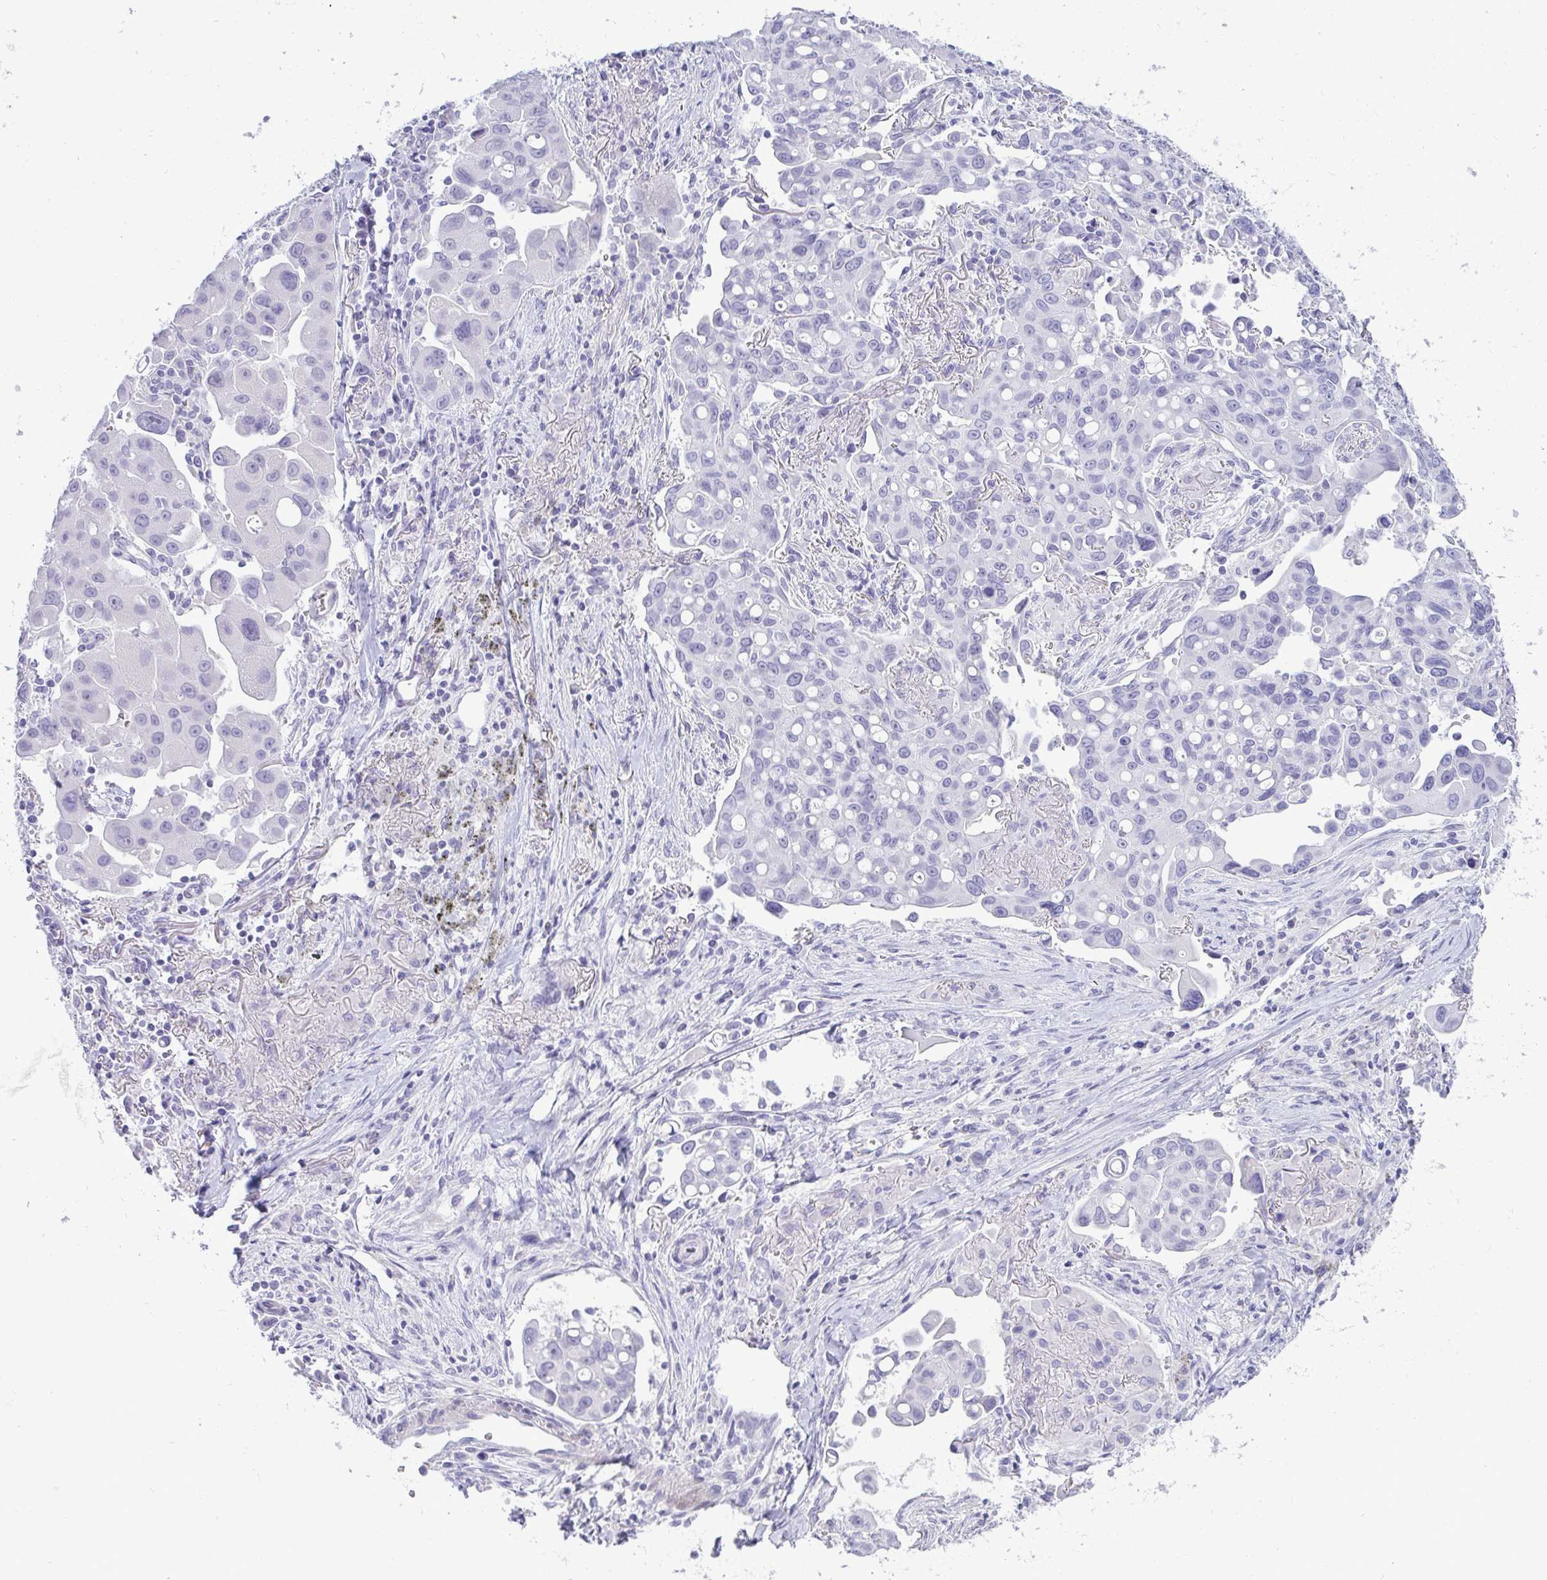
{"staining": {"intensity": "negative", "quantity": "none", "location": "none"}, "tissue": "lung cancer", "cell_type": "Tumor cells", "image_type": "cancer", "snomed": [{"axis": "morphology", "description": "Adenocarcinoma, NOS"}, {"axis": "topography", "description": "Lung"}], "caption": "This is a photomicrograph of immunohistochemistry staining of lung cancer, which shows no positivity in tumor cells. Nuclei are stained in blue.", "gene": "HSPB6", "patient": {"sex": "male", "age": 68}}